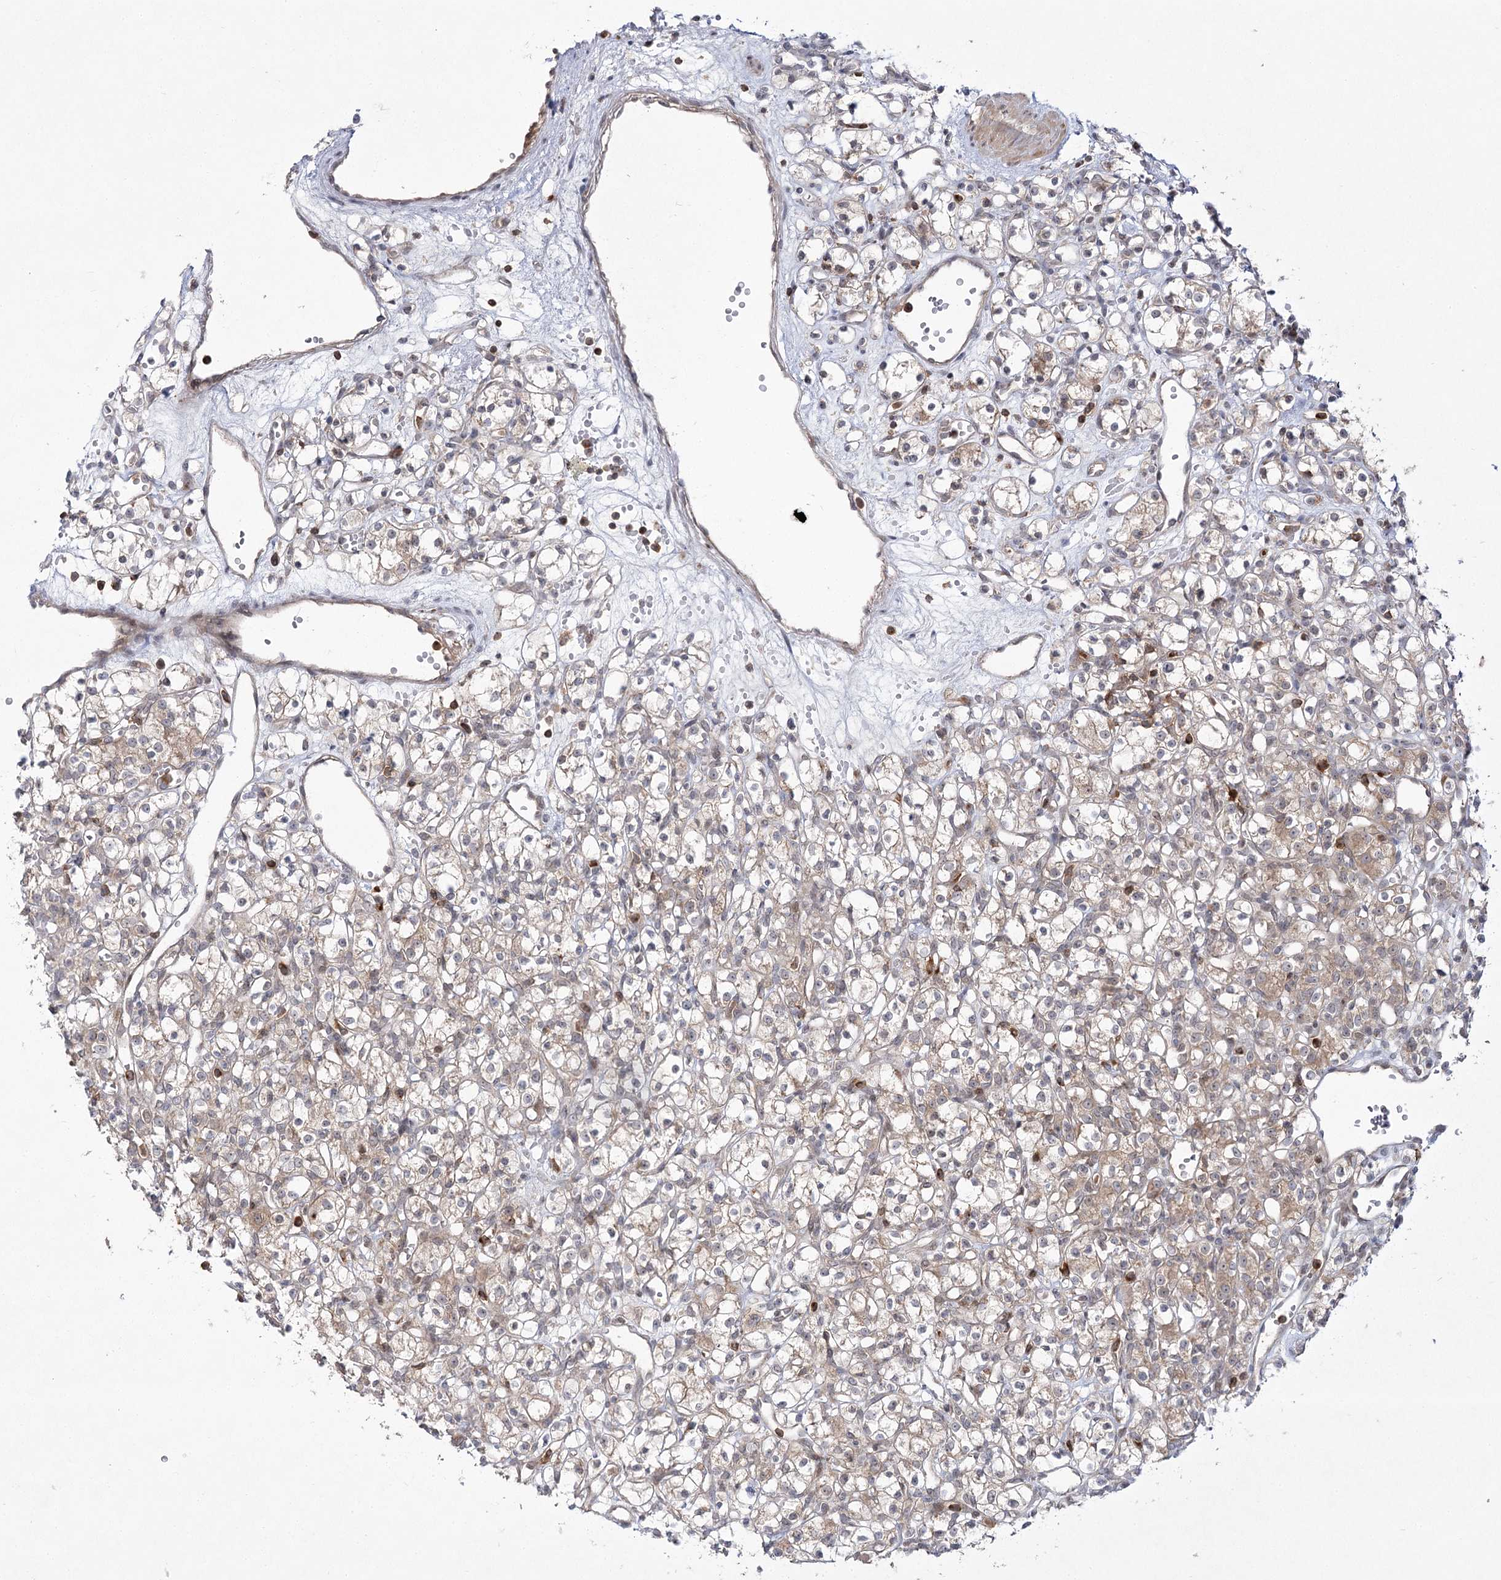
{"staining": {"intensity": "weak", "quantity": "<25%", "location": "cytoplasmic/membranous"}, "tissue": "renal cancer", "cell_type": "Tumor cells", "image_type": "cancer", "snomed": [{"axis": "morphology", "description": "Adenocarcinoma, NOS"}, {"axis": "topography", "description": "Kidney"}], "caption": "This is a image of IHC staining of renal cancer (adenocarcinoma), which shows no staining in tumor cells. Brightfield microscopy of immunohistochemistry stained with DAB (brown) and hematoxylin (blue), captured at high magnification.", "gene": "SYTL1", "patient": {"sex": "female", "age": 59}}